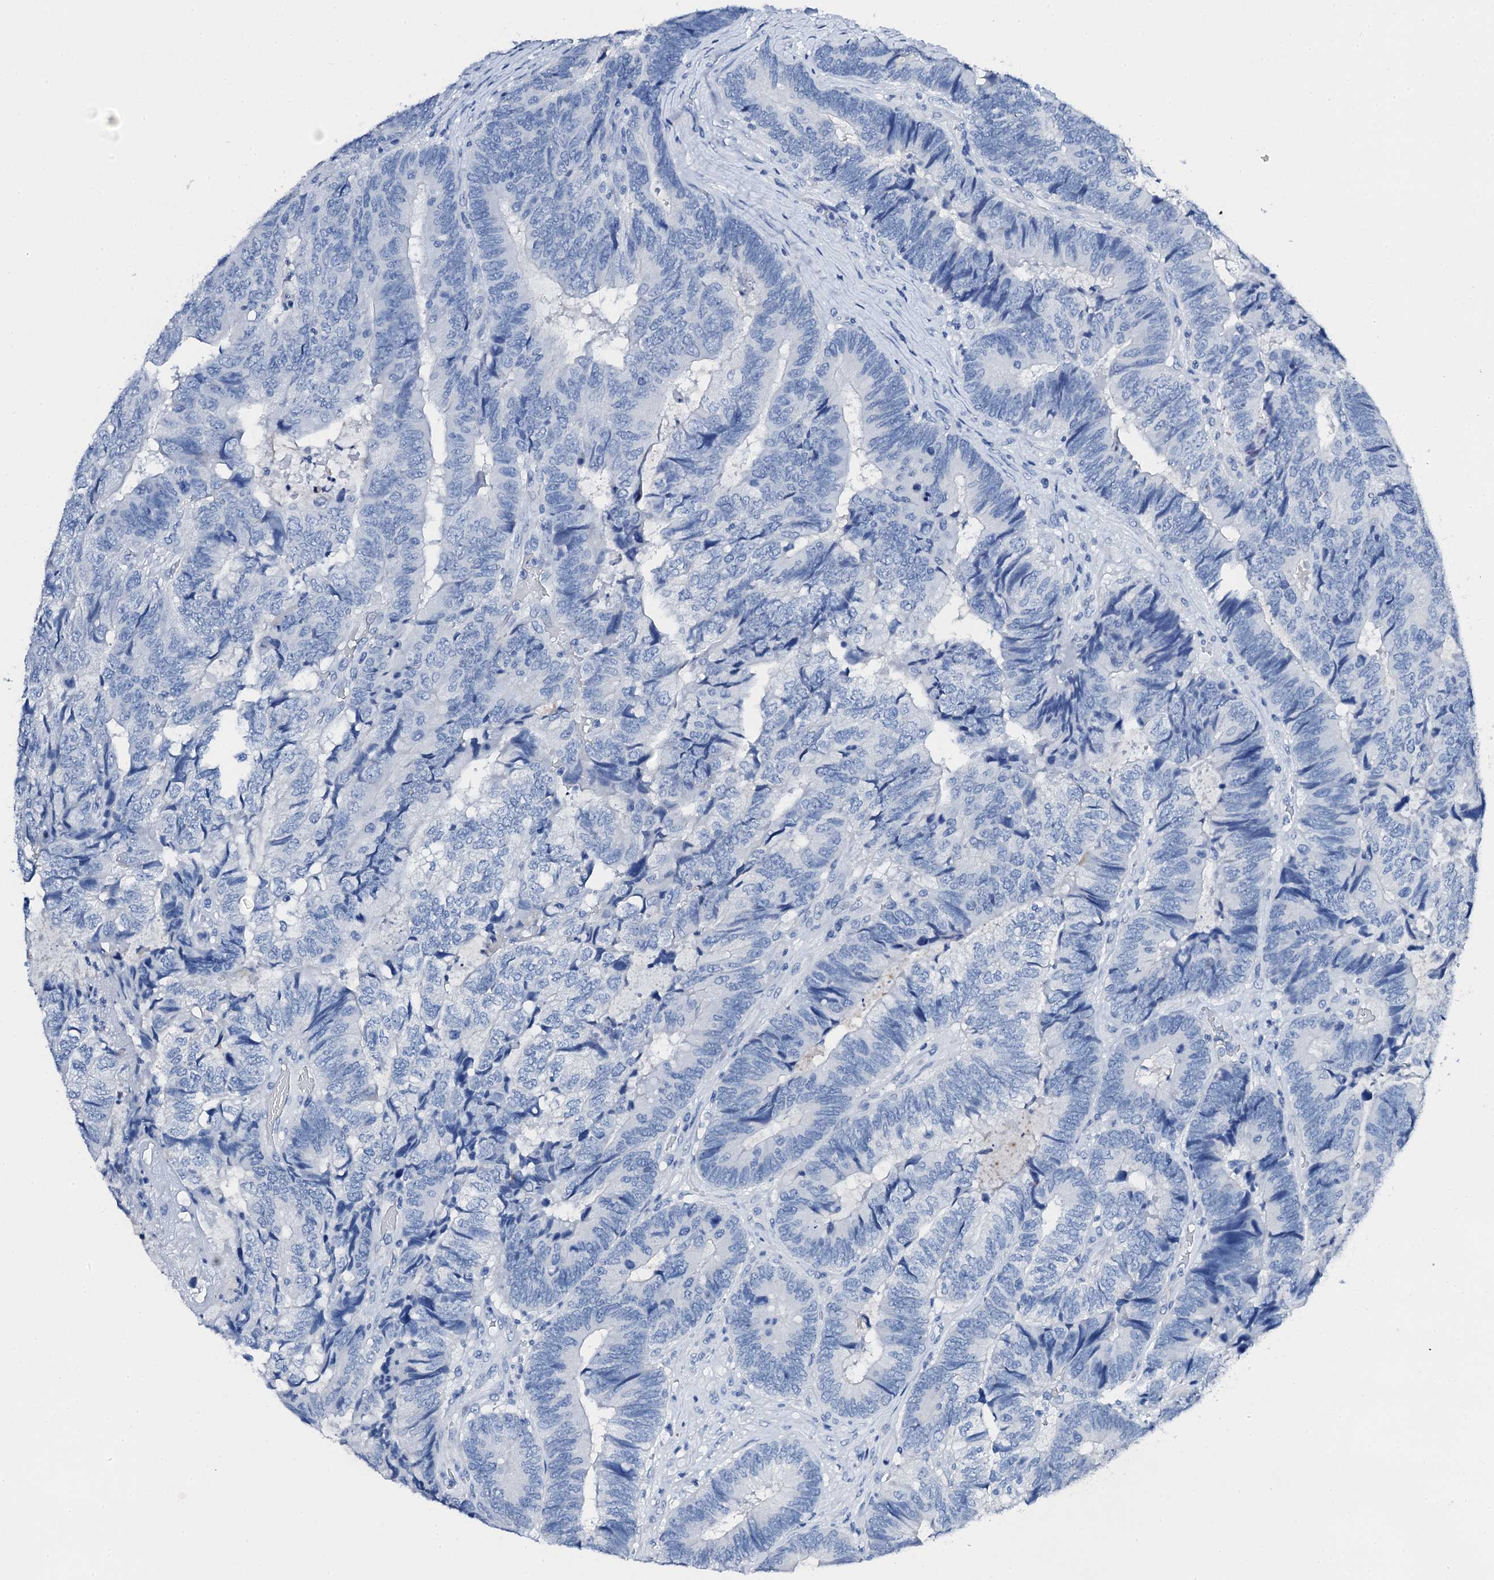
{"staining": {"intensity": "negative", "quantity": "none", "location": "none"}, "tissue": "colorectal cancer", "cell_type": "Tumor cells", "image_type": "cancer", "snomed": [{"axis": "morphology", "description": "Adenocarcinoma, NOS"}, {"axis": "topography", "description": "Colon"}], "caption": "This micrograph is of adenocarcinoma (colorectal) stained with immunohistochemistry (IHC) to label a protein in brown with the nuclei are counter-stained blue. There is no staining in tumor cells. Nuclei are stained in blue.", "gene": "PTH", "patient": {"sex": "female", "age": 67}}